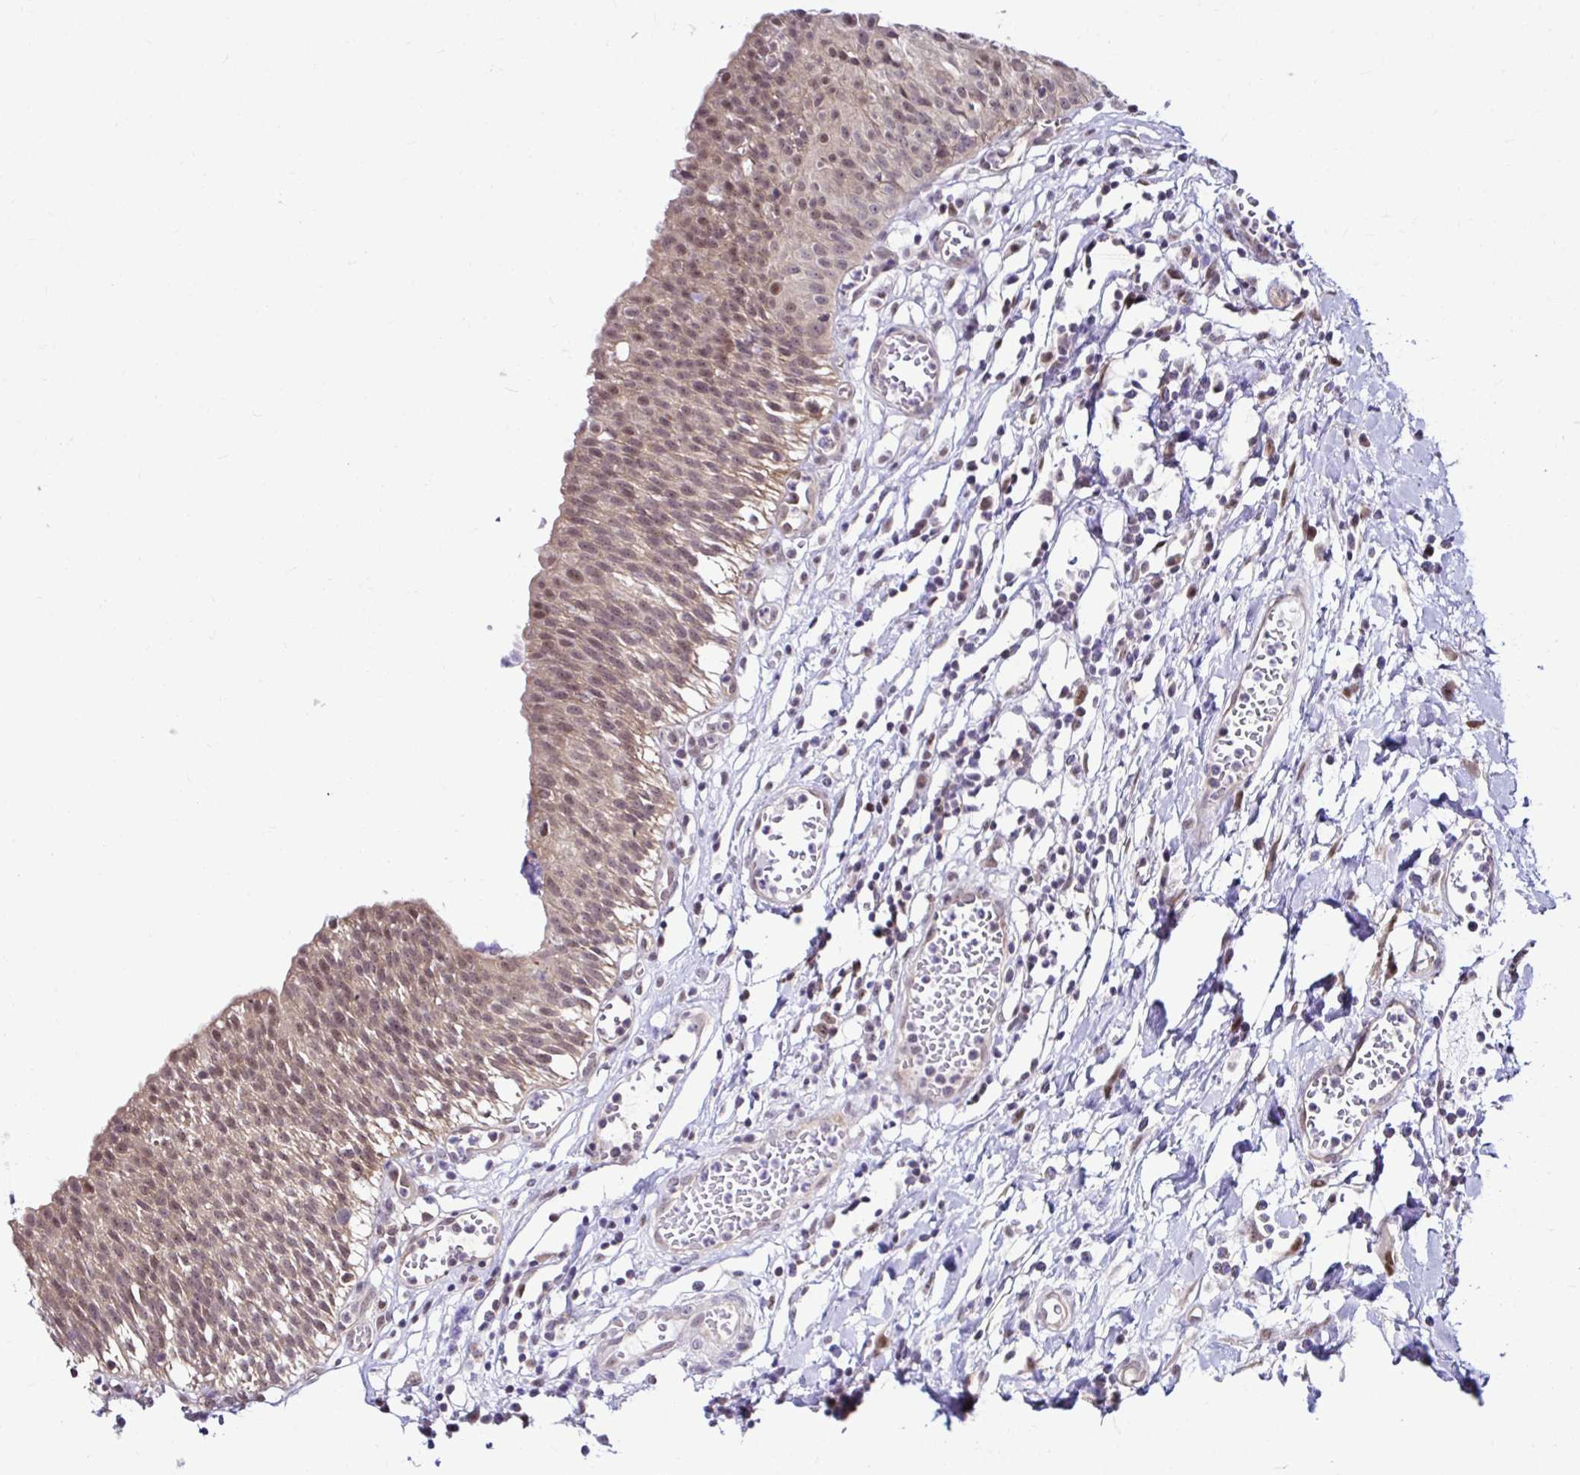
{"staining": {"intensity": "moderate", "quantity": "25%-75%", "location": "nuclear"}, "tissue": "urinary bladder", "cell_type": "Urothelial cells", "image_type": "normal", "snomed": [{"axis": "morphology", "description": "Normal tissue, NOS"}, {"axis": "topography", "description": "Urinary bladder"}], "caption": "This photomicrograph demonstrates benign urinary bladder stained with immunohistochemistry (IHC) to label a protein in brown. The nuclear of urothelial cells show moderate positivity for the protein. Nuclei are counter-stained blue.", "gene": "PSMD3", "patient": {"sex": "male", "age": 64}}